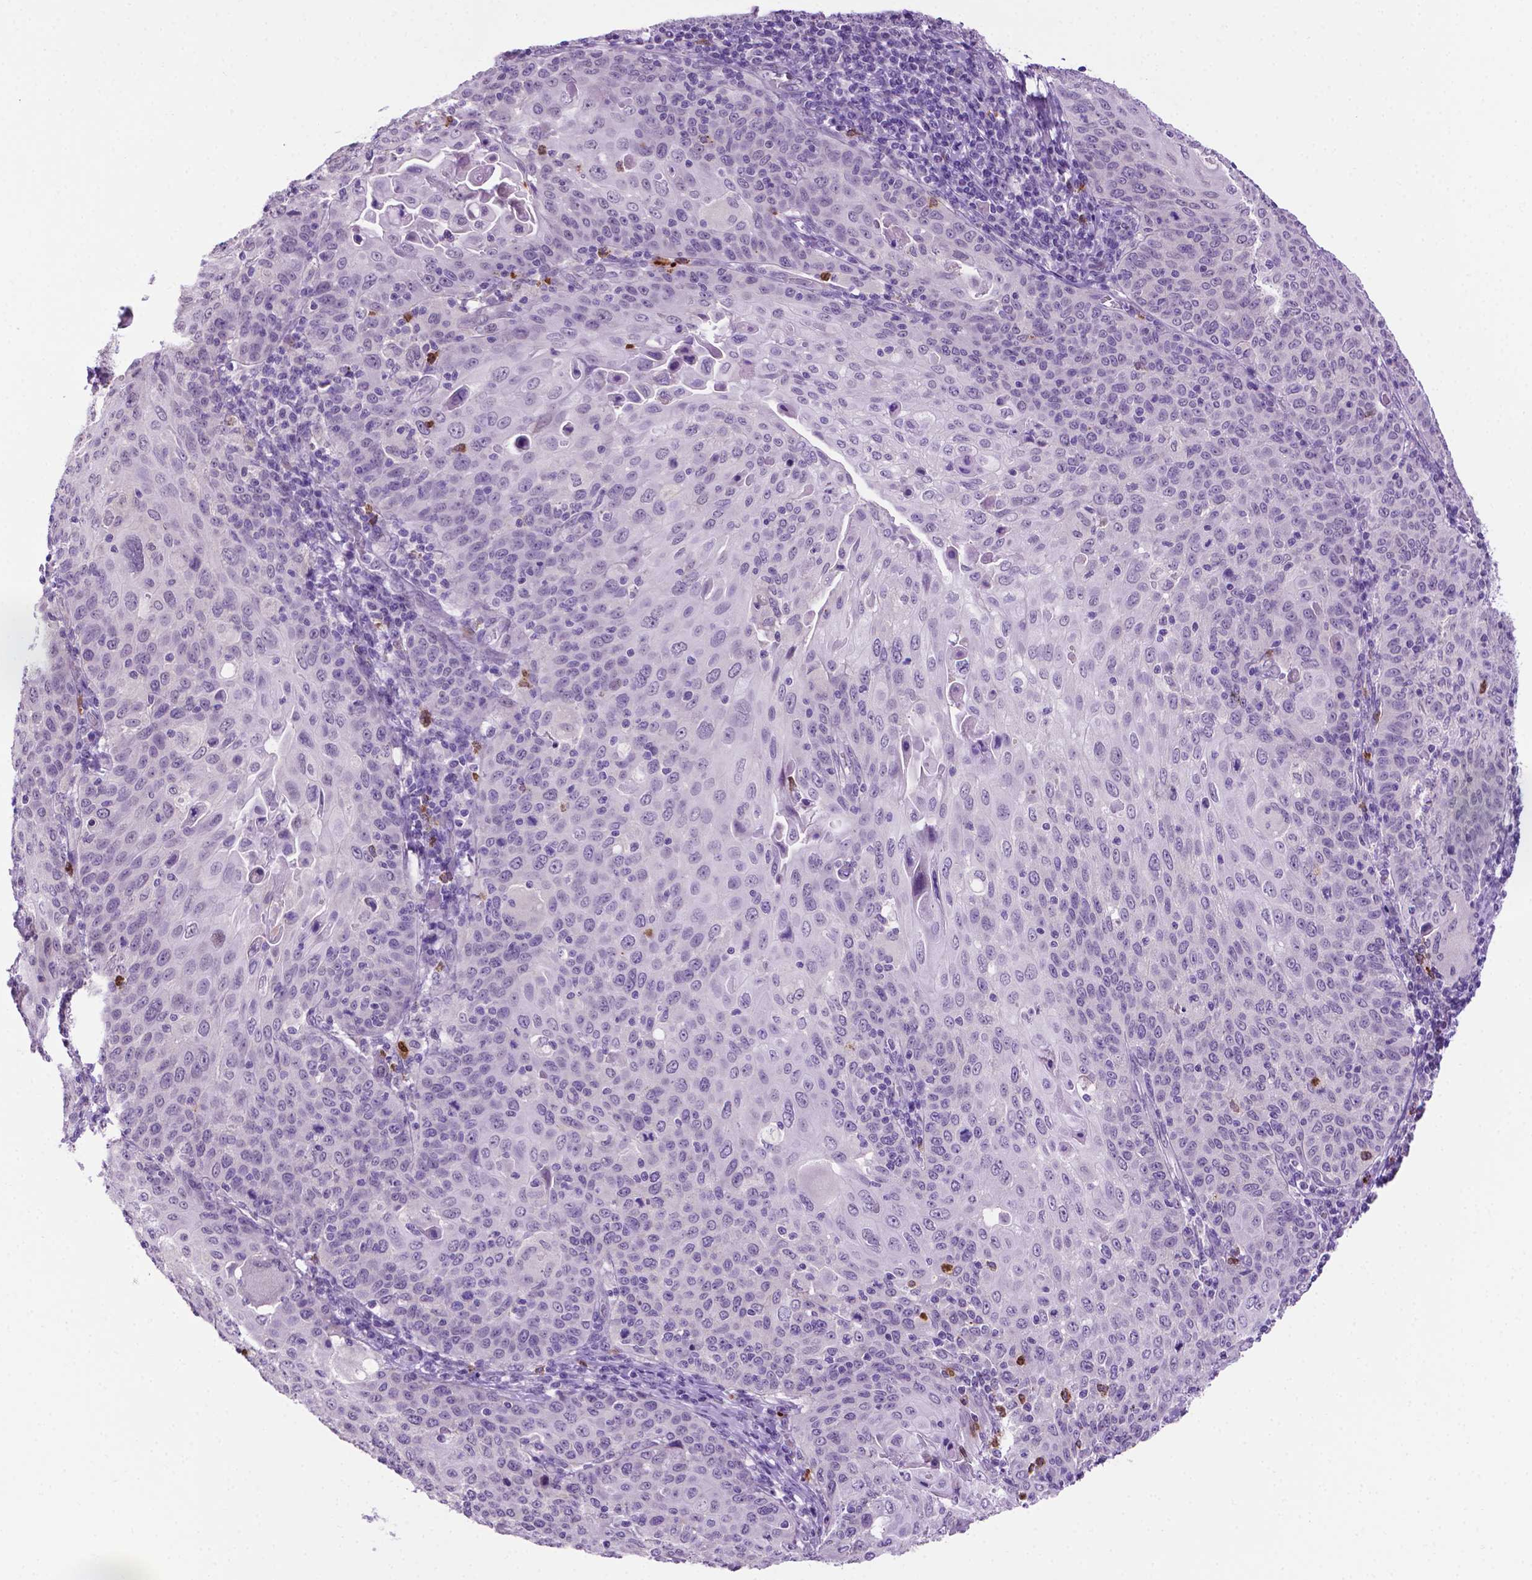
{"staining": {"intensity": "negative", "quantity": "none", "location": "none"}, "tissue": "cervical cancer", "cell_type": "Tumor cells", "image_type": "cancer", "snomed": [{"axis": "morphology", "description": "Squamous cell carcinoma, NOS"}, {"axis": "topography", "description": "Cervix"}], "caption": "Immunohistochemistry of cervical squamous cell carcinoma displays no positivity in tumor cells. (Brightfield microscopy of DAB (3,3'-diaminobenzidine) immunohistochemistry at high magnification).", "gene": "MMP27", "patient": {"sex": "female", "age": 65}}